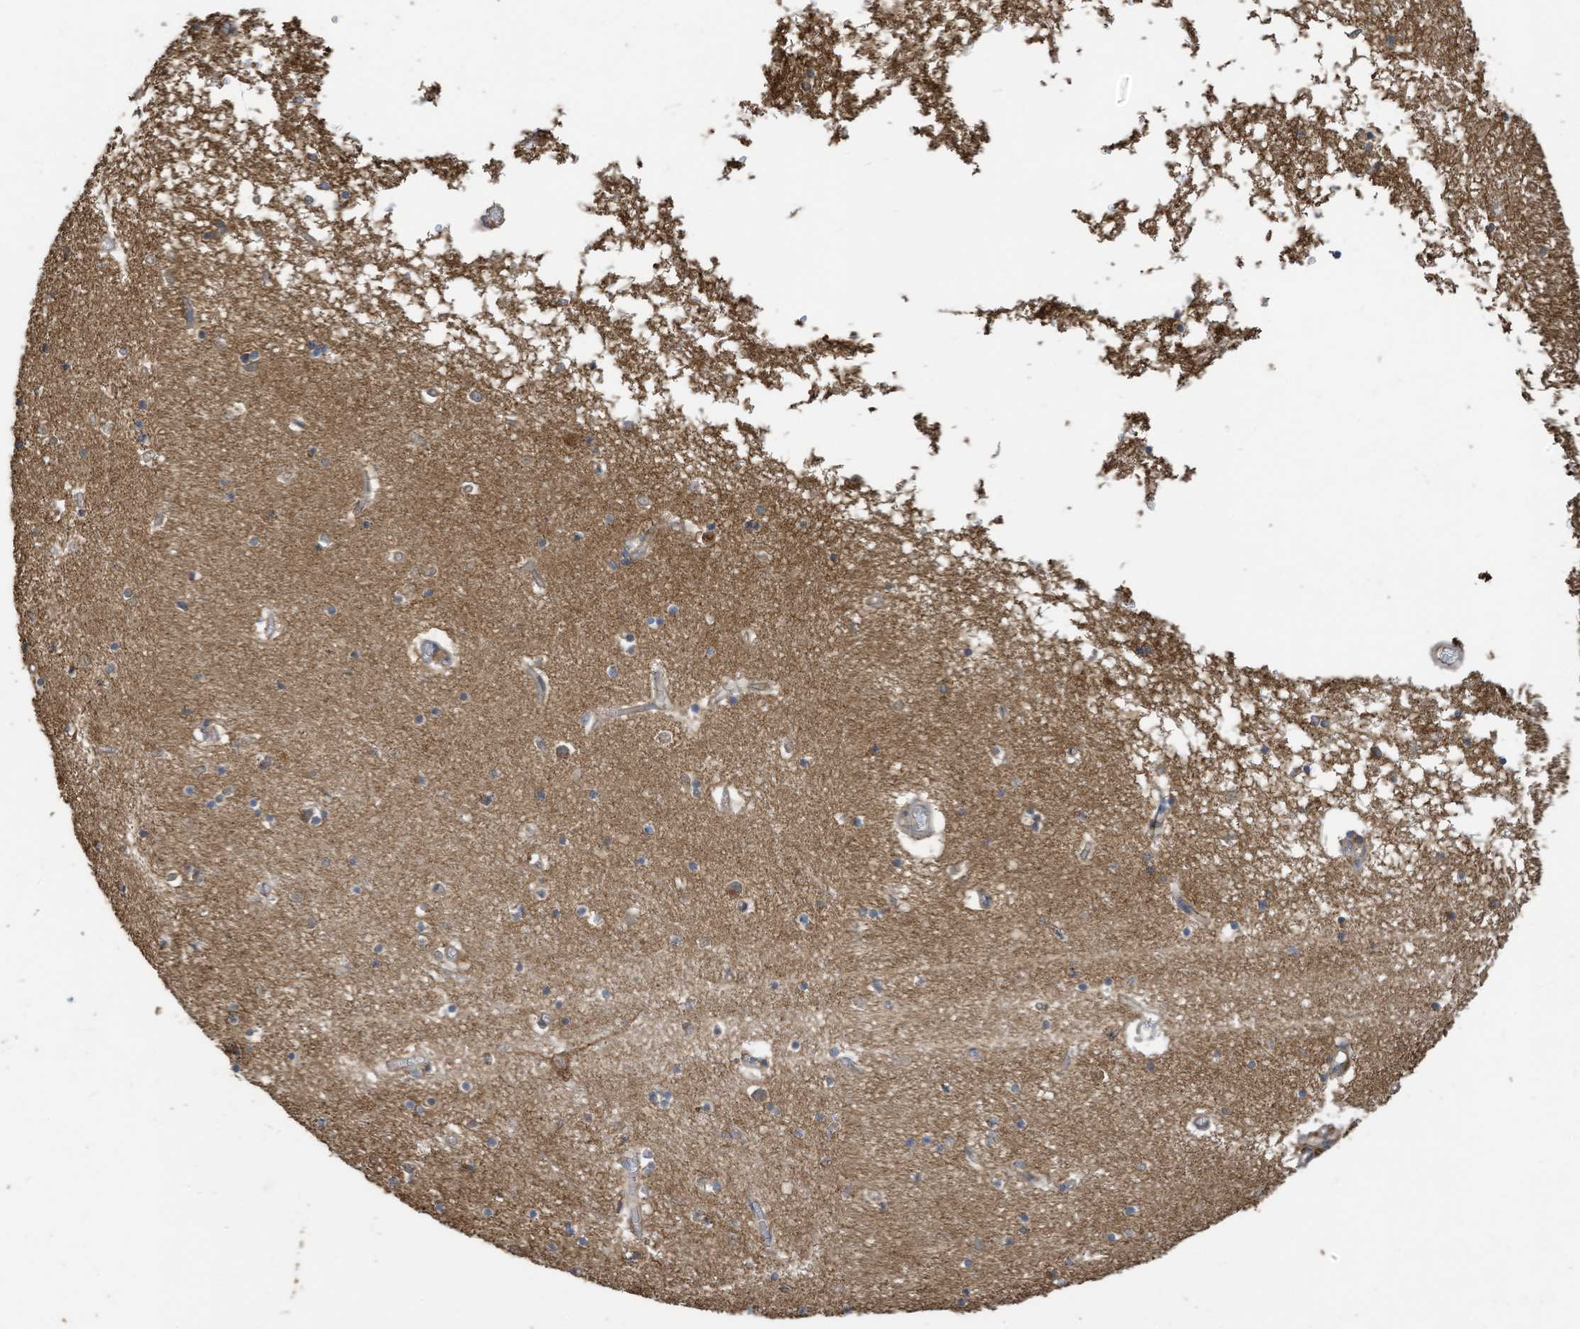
{"staining": {"intensity": "weak", "quantity": "<25%", "location": "cytoplasmic/membranous"}, "tissue": "hippocampus", "cell_type": "Glial cells", "image_type": "normal", "snomed": [{"axis": "morphology", "description": "Normal tissue, NOS"}, {"axis": "topography", "description": "Hippocampus"}], "caption": "This is a micrograph of IHC staining of normal hippocampus, which shows no staining in glial cells.", "gene": "COX10", "patient": {"sex": "male", "age": 70}}